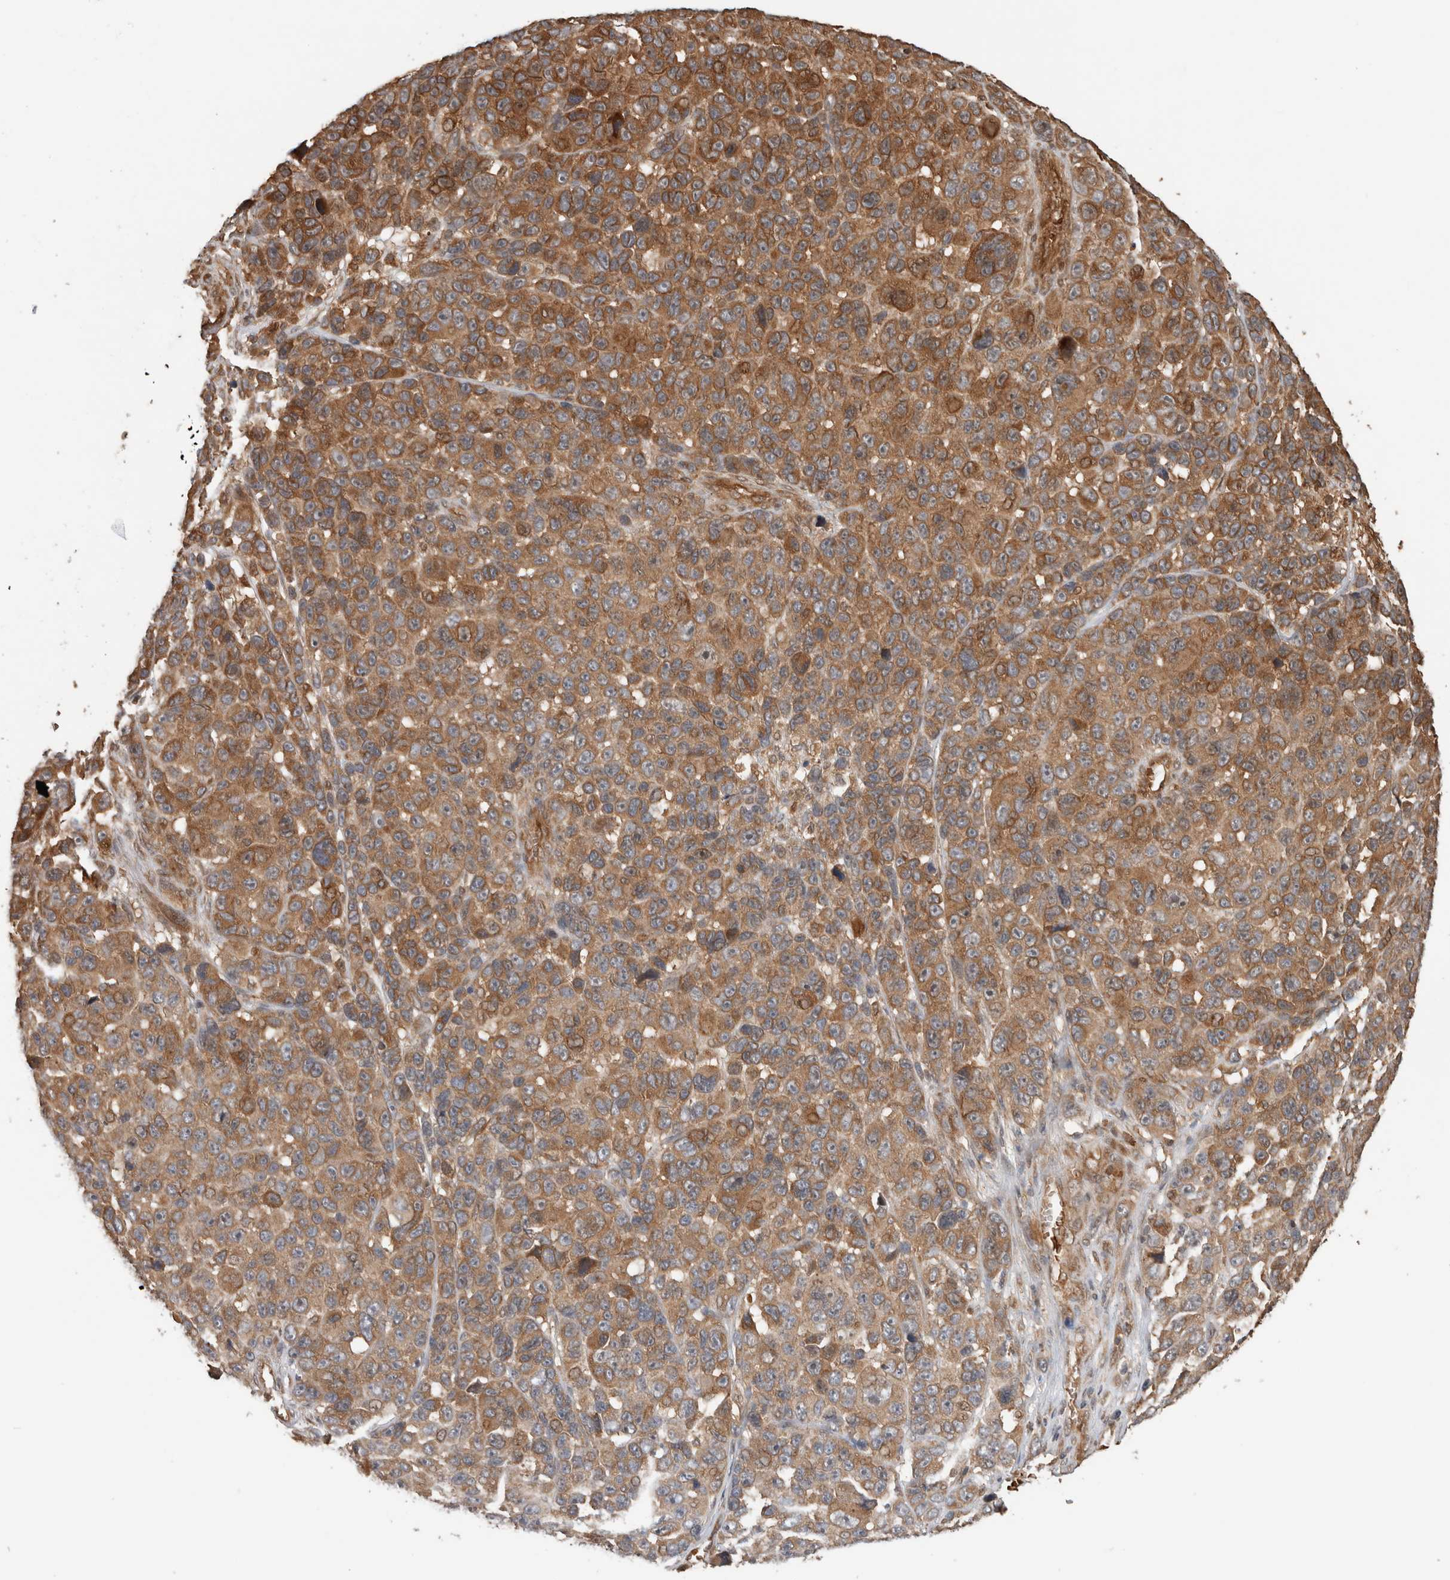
{"staining": {"intensity": "moderate", "quantity": ">75%", "location": "cytoplasmic/membranous"}, "tissue": "melanoma", "cell_type": "Tumor cells", "image_type": "cancer", "snomed": [{"axis": "morphology", "description": "Malignant melanoma, NOS"}, {"axis": "topography", "description": "Skin"}], "caption": "An image of melanoma stained for a protein demonstrates moderate cytoplasmic/membranous brown staining in tumor cells. The staining is performed using DAB brown chromogen to label protein expression. The nuclei are counter-stained blue using hematoxylin.", "gene": "OTUD6B", "patient": {"sex": "male", "age": 53}}